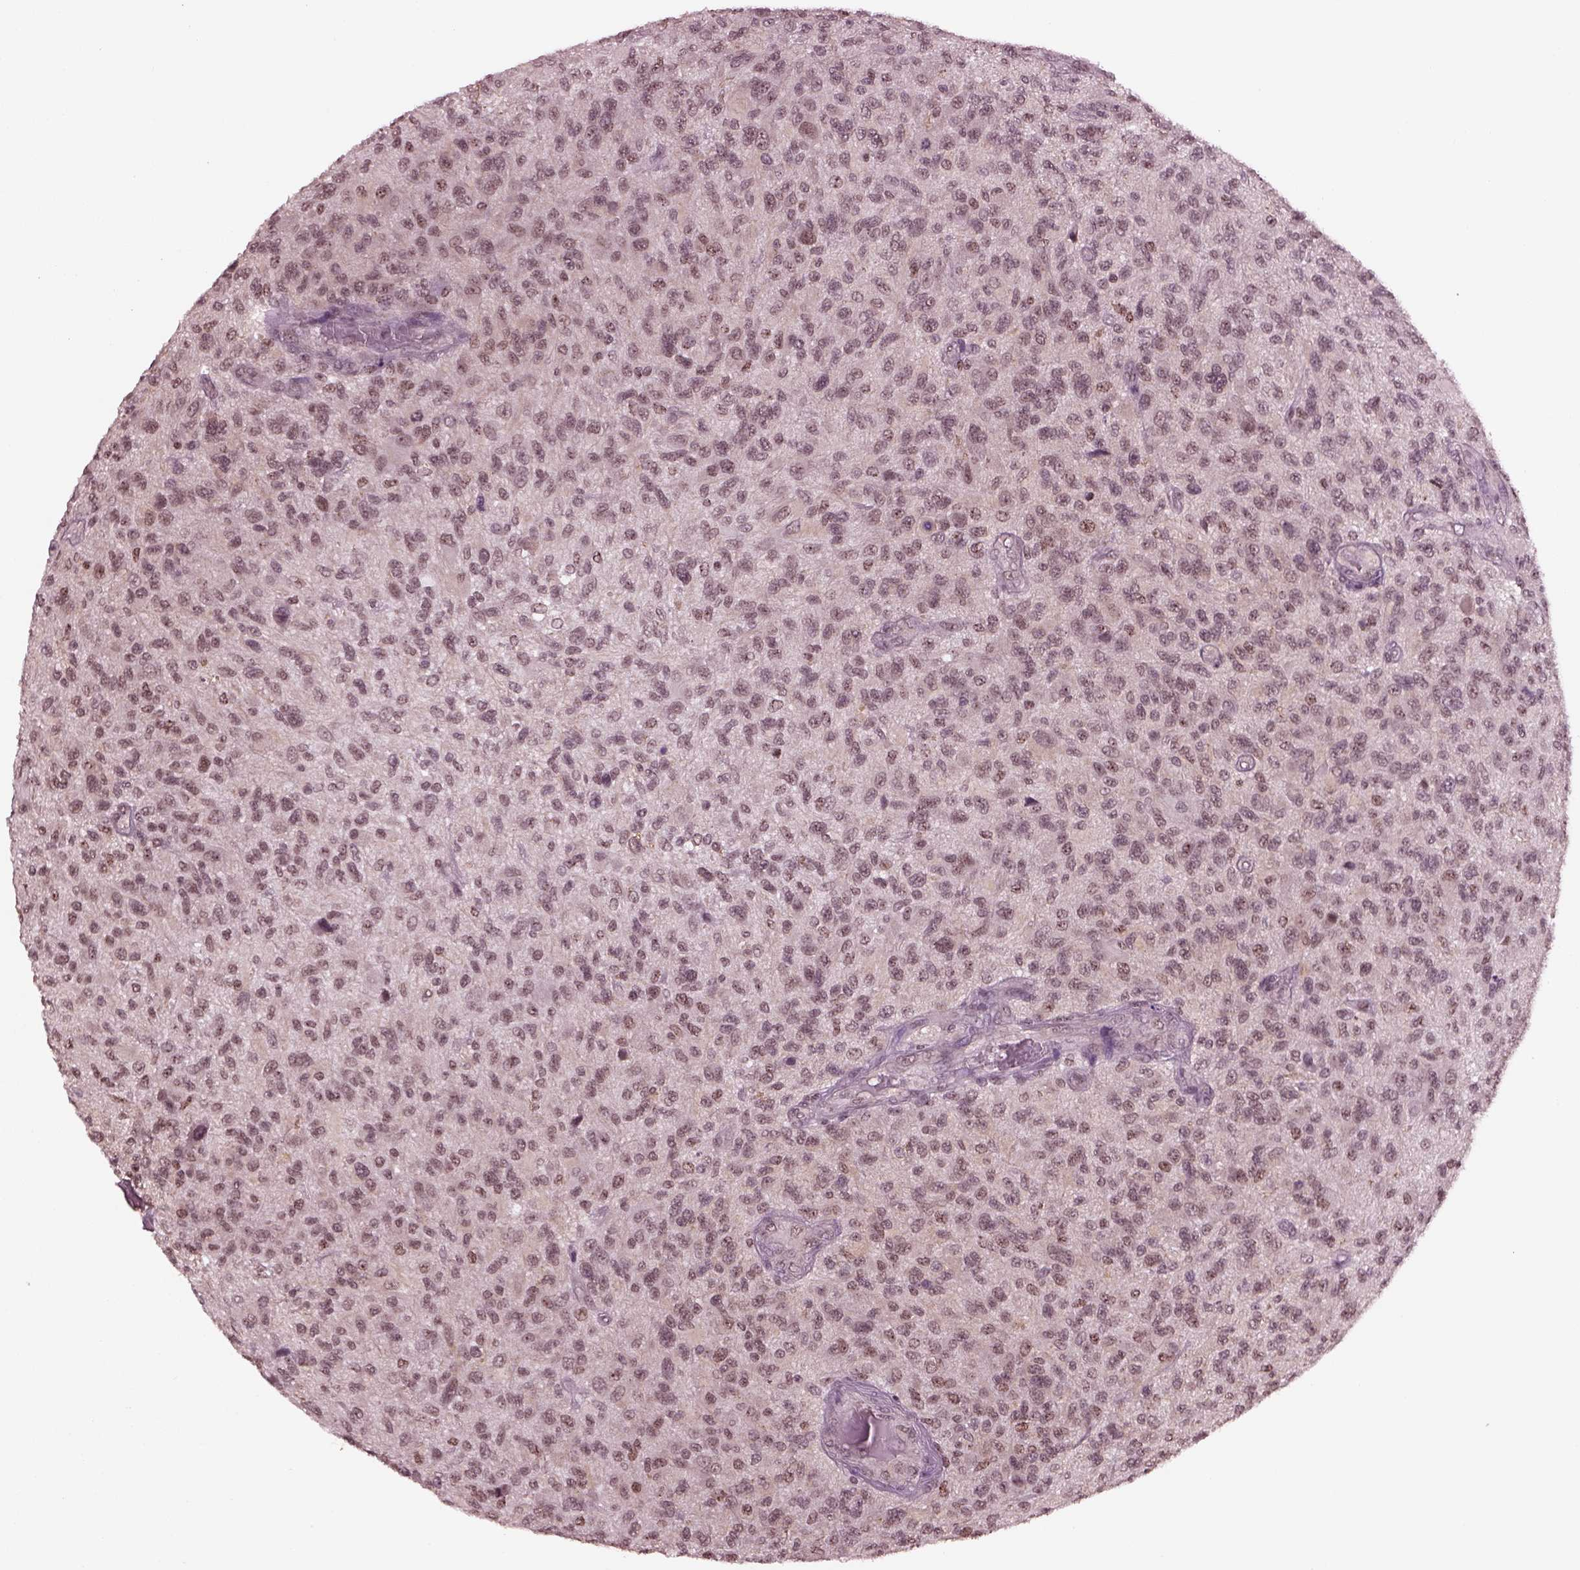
{"staining": {"intensity": "moderate", "quantity": "<25%", "location": "nuclear"}, "tissue": "glioma", "cell_type": "Tumor cells", "image_type": "cancer", "snomed": [{"axis": "morphology", "description": "Glioma, malignant, High grade"}, {"axis": "topography", "description": "Brain"}], "caption": "Glioma tissue exhibits moderate nuclear staining in approximately <25% of tumor cells, visualized by immunohistochemistry.", "gene": "RUVBL2", "patient": {"sex": "male", "age": 47}}